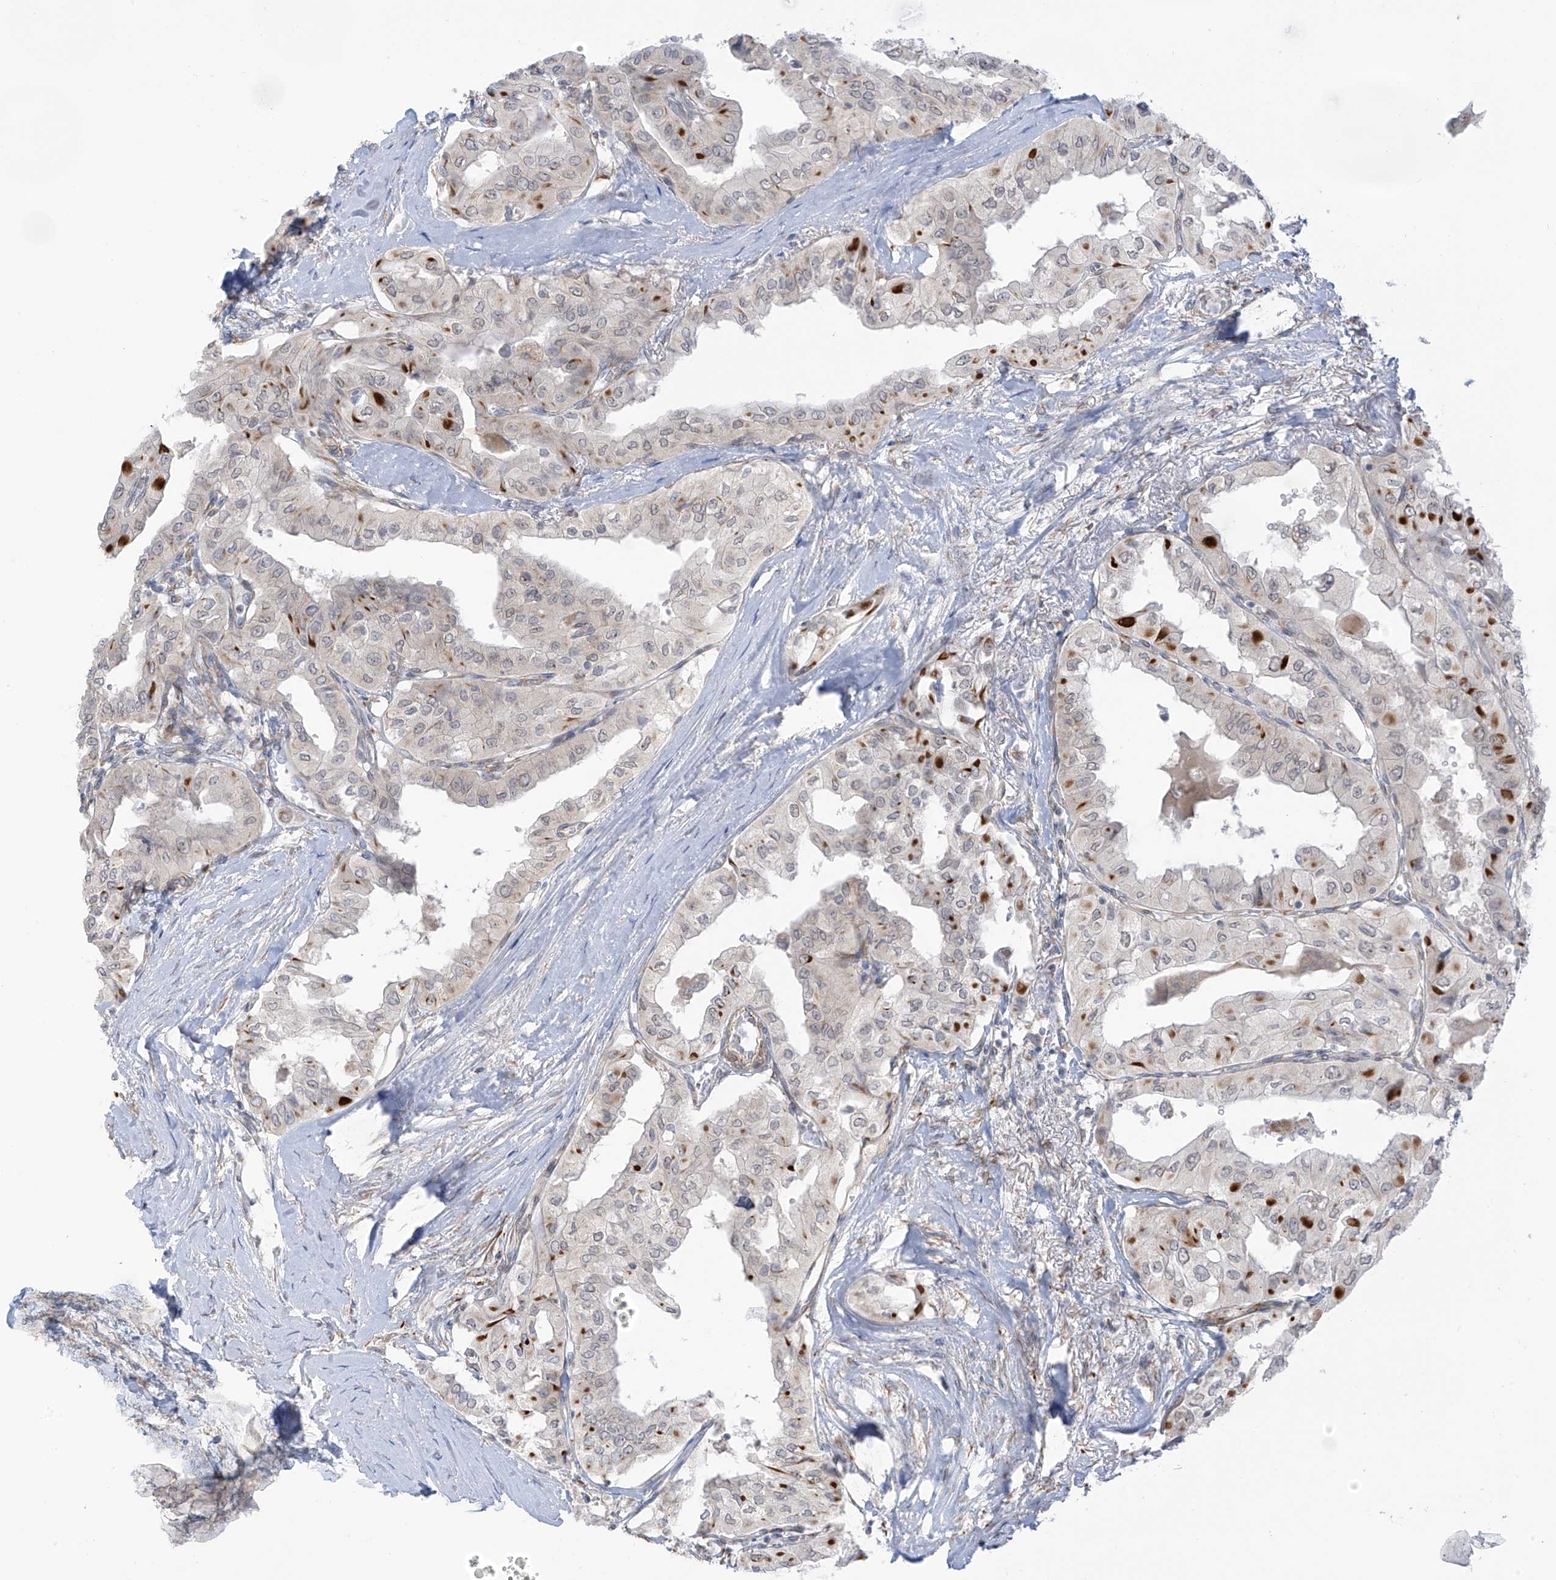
{"staining": {"intensity": "strong", "quantity": "<25%", "location": "cytoplasmic/membranous"}, "tissue": "thyroid cancer", "cell_type": "Tumor cells", "image_type": "cancer", "snomed": [{"axis": "morphology", "description": "Papillary adenocarcinoma, NOS"}, {"axis": "topography", "description": "Thyroid gland"}], "caption": "High-power microscopy captured an IHC image of thyroid cancer (papillary adenocarcinoma), revealing strong cytoplasmic/membranous staining in approximately <25% of tumor cells. The staining was performed using DAB to visualize the protein expression in brown, while the nuclei were stained in blue with hematoxylin (Magnification: 20x).", "gene": "HS6ST2", "patient": {"sex": "female", "age": 59}}